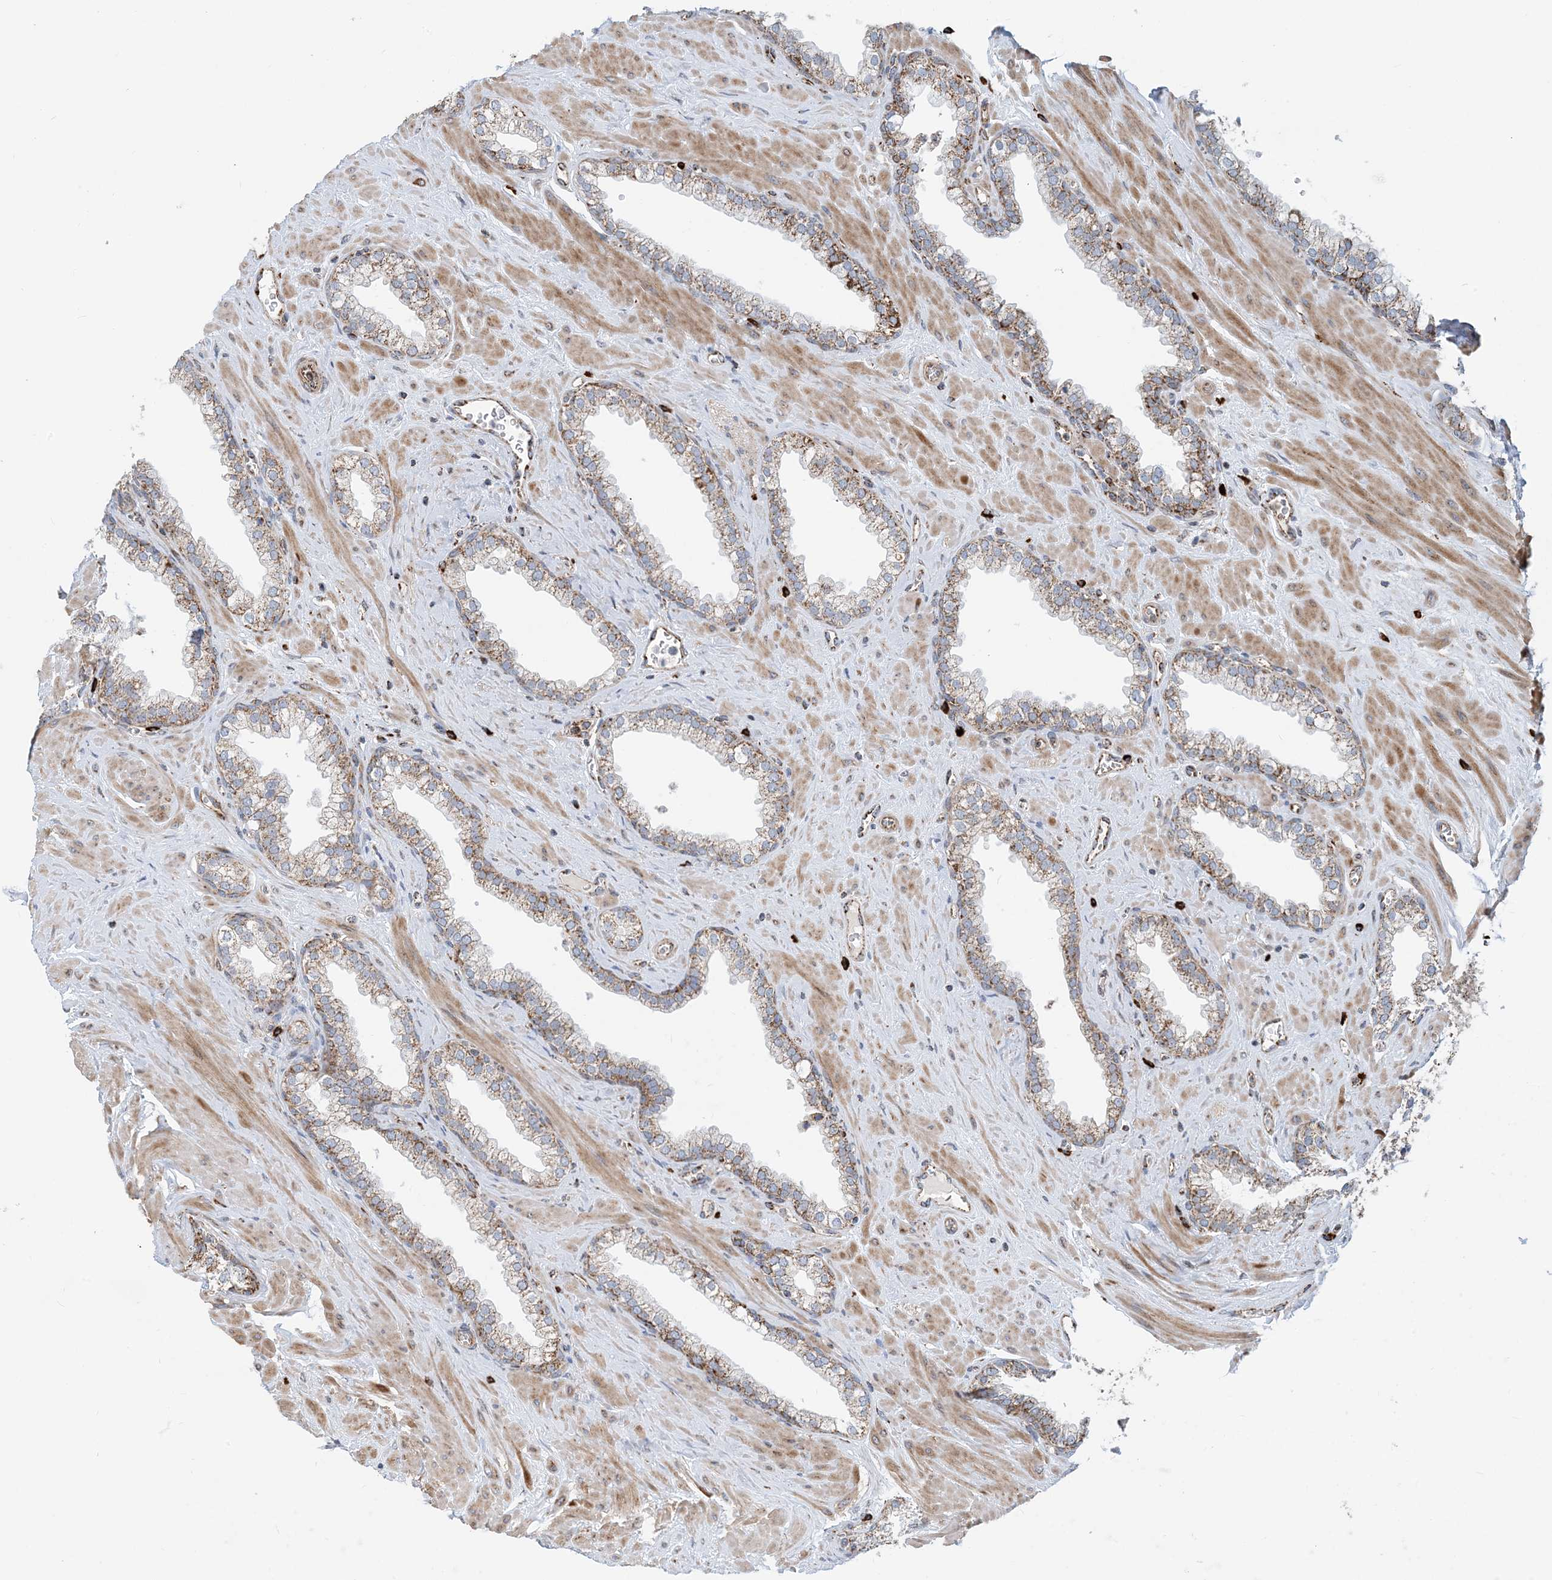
{"staining": {"intensity": "moderate", "quantity": "25%-75%", "location": "cytoplasmic/membranous"}, "tissue": "prostate", "cell_type": "Glandular cells", "image_type": "normal", "snomed": [{"axis": "morphology", "description": "Normal tissue, NOS"}, {"axis": "morphology", "description": "Urothelial carcinoma, Low grade"}, {"axis": "topography", "description": "Urinary bladder"}, {"axis": "topography", "description": "Prostate"}], "caption": "A brown stain highlights moderate cytoplasmic/membranous expression of a protein in glandular cells of unremarkable human prostate.", "gene": "PCDHGA1", "patient": {"sex": "male", "age": 60}}